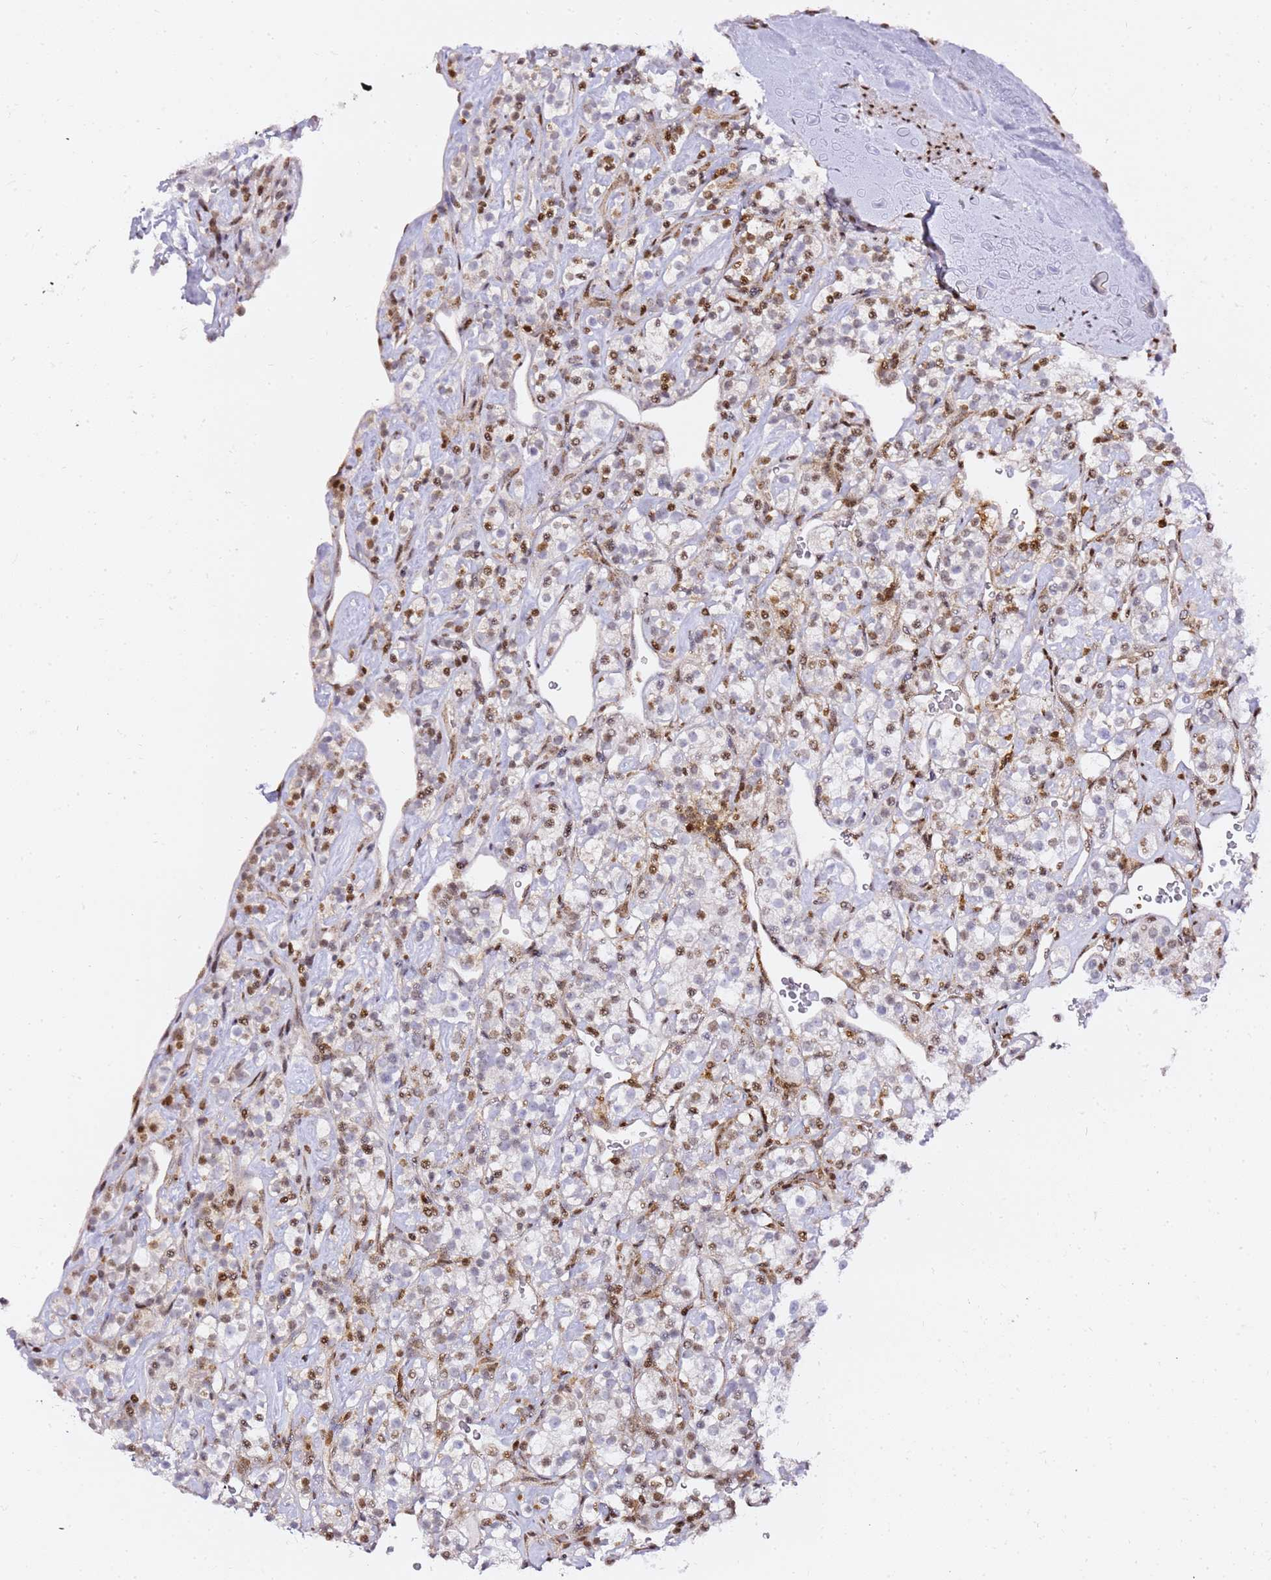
{"staining": {"intensity": "moderate", "quantity": "<25%", "location": "nuclear"}, "tissue": "renal cancer", "cell_type": "Tumor cells", "image_type": "cancer", "snomed": [{"axis": "morphology", "description": "Adenocarcinoma, NOS"}, {"axis": "topography", "description": "Kidney"}], "caption": "Immunohistochemical staining of human adenocarcinoma (renal) reveals low levels of moderate nuclear protein expression in about <25% of tumor cells. (IHC, brightfield microscopy, high magnification).", "gene": "GBP2", "patient": {"sex": "male", "age": 77}}